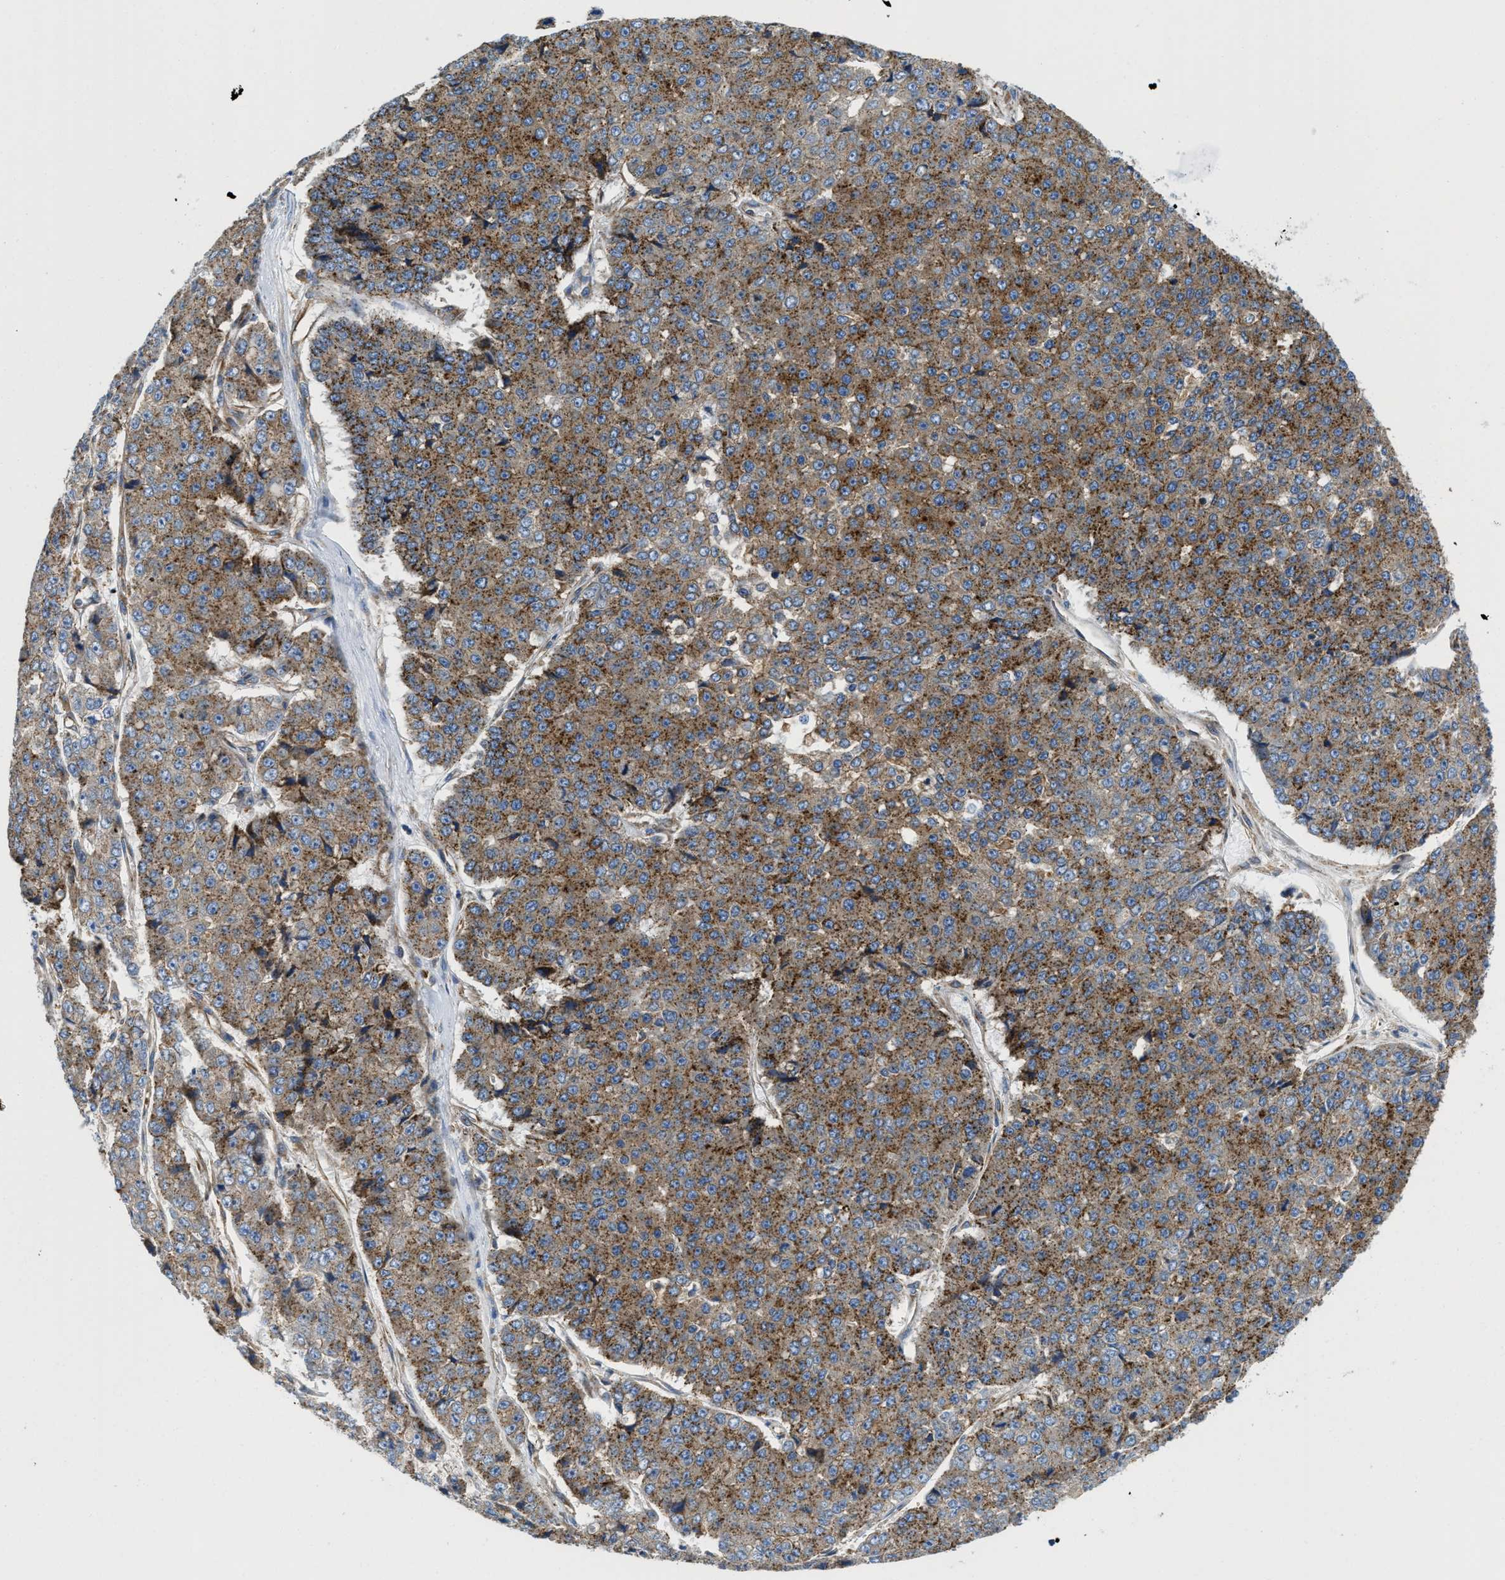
{"staining": {"intensity": "moderate", "quantity": ">75%", "location": "cytoplasmic/membranous"}, "tissue": "pancreatic cancer", "cell_type": "Tumor cells", "image_type": "cancer", "snomed": [{"axis": "morphology", "description": "Adenocarcinoma, NOS"}, {"axis": "topography", "description": "Pancreas"}], "caption": "Tumor cells show medium levels of moderate cytoplasmic/membranous staining in approximately >75% of cells in pancreatic cancer.", "gene": "HSD17B12", "patient": {"sex": "male", "age": 50}}